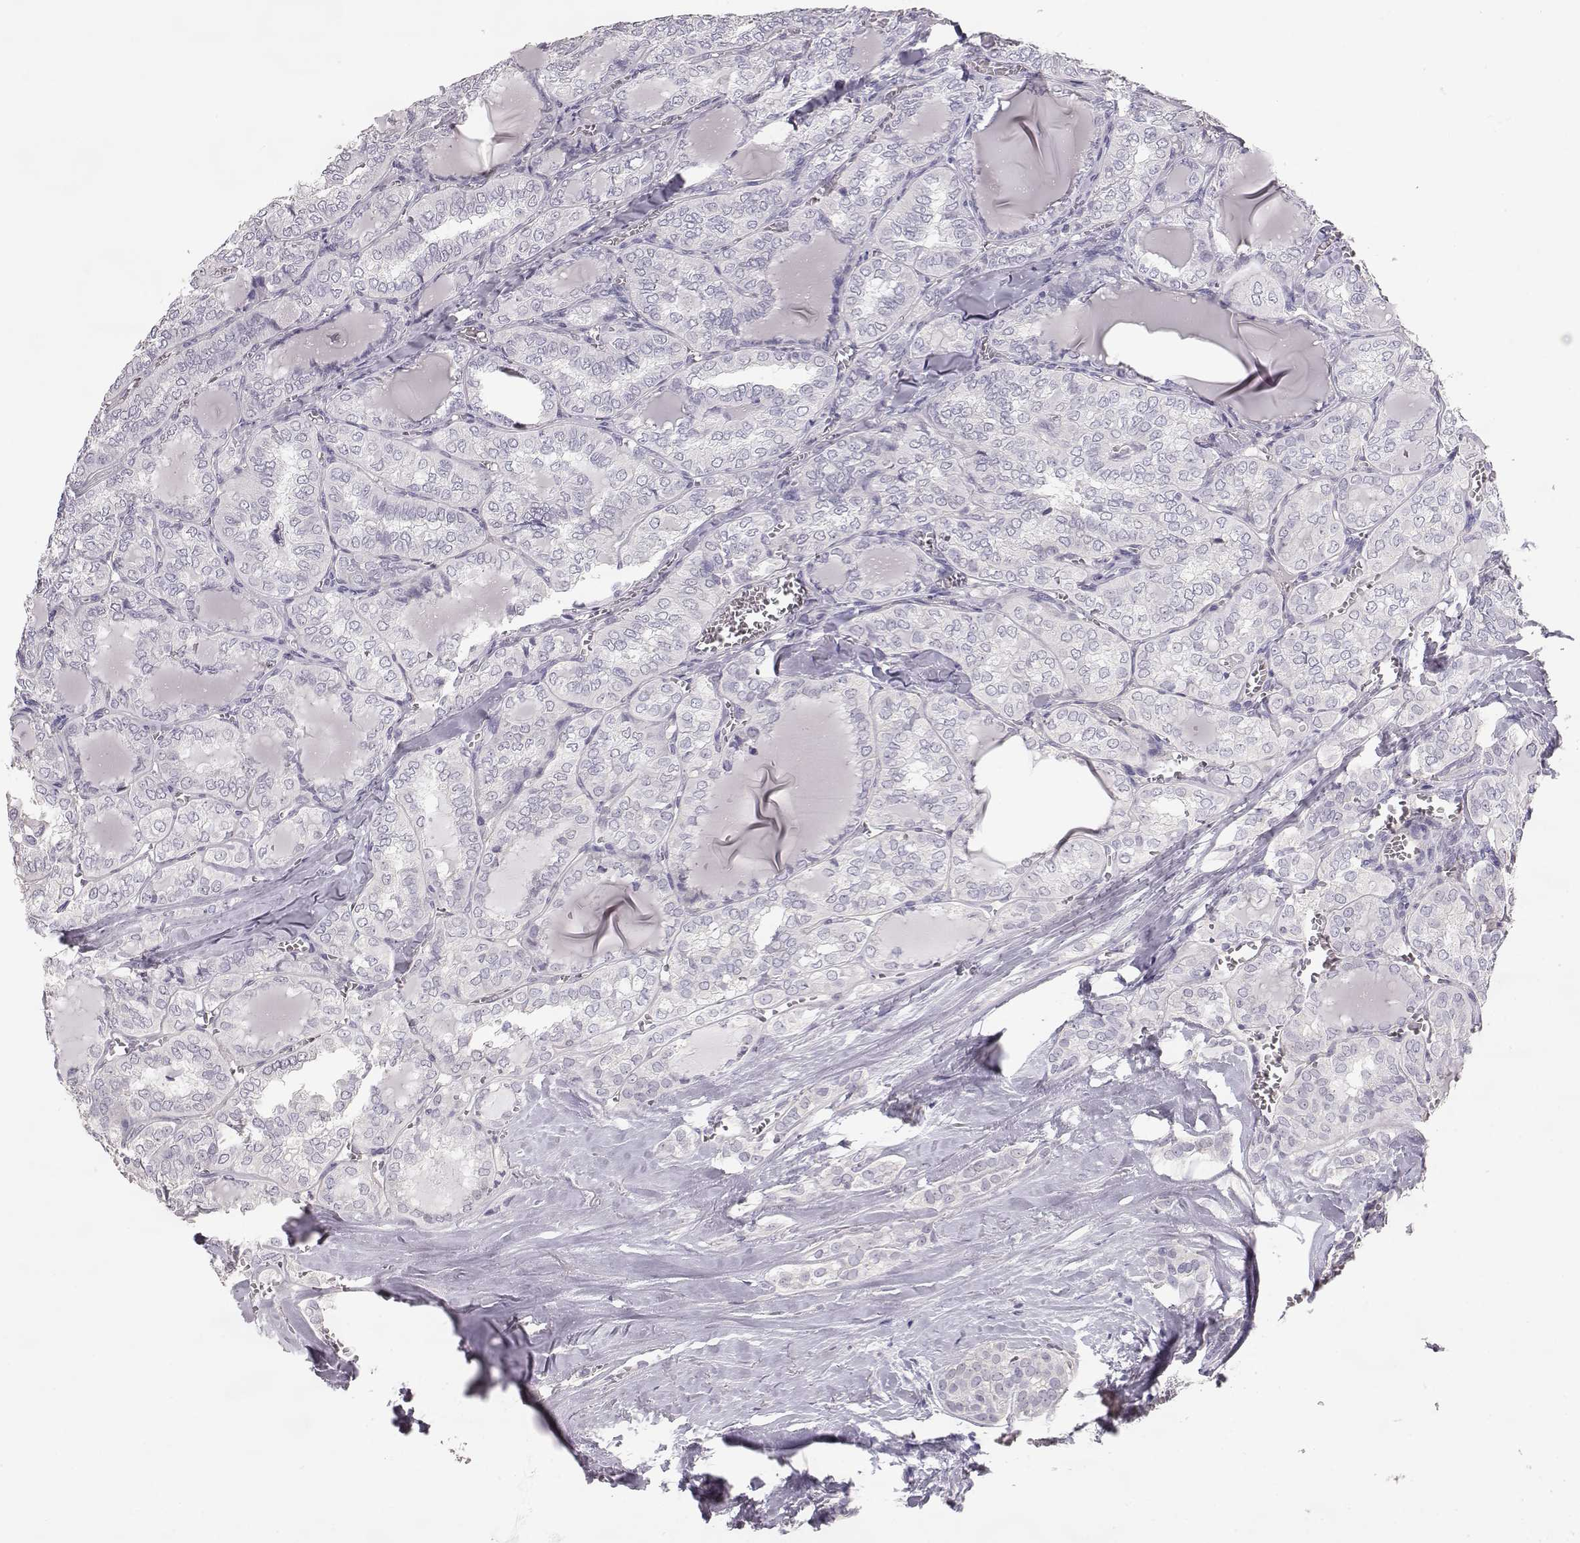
{"staining": {"intensity": "negative", "quantity": "none", "location": "none"}, "tissue": "thyroid cancer", "cell_type": "Tumor cells", "image_type": "cancer", "snomed": [{"axis": "morphology", "description": "Papillary adenocarcinoma, NOS"}, {"axis": "topography", "description": "Thyroid gland"}], "caption": "Thyroid cancer was stained to show a protein in brown. There is no significant staining in tumor cells.", "gene": "SLC18A1", "patient": {"sex": "female", "age": 41}}